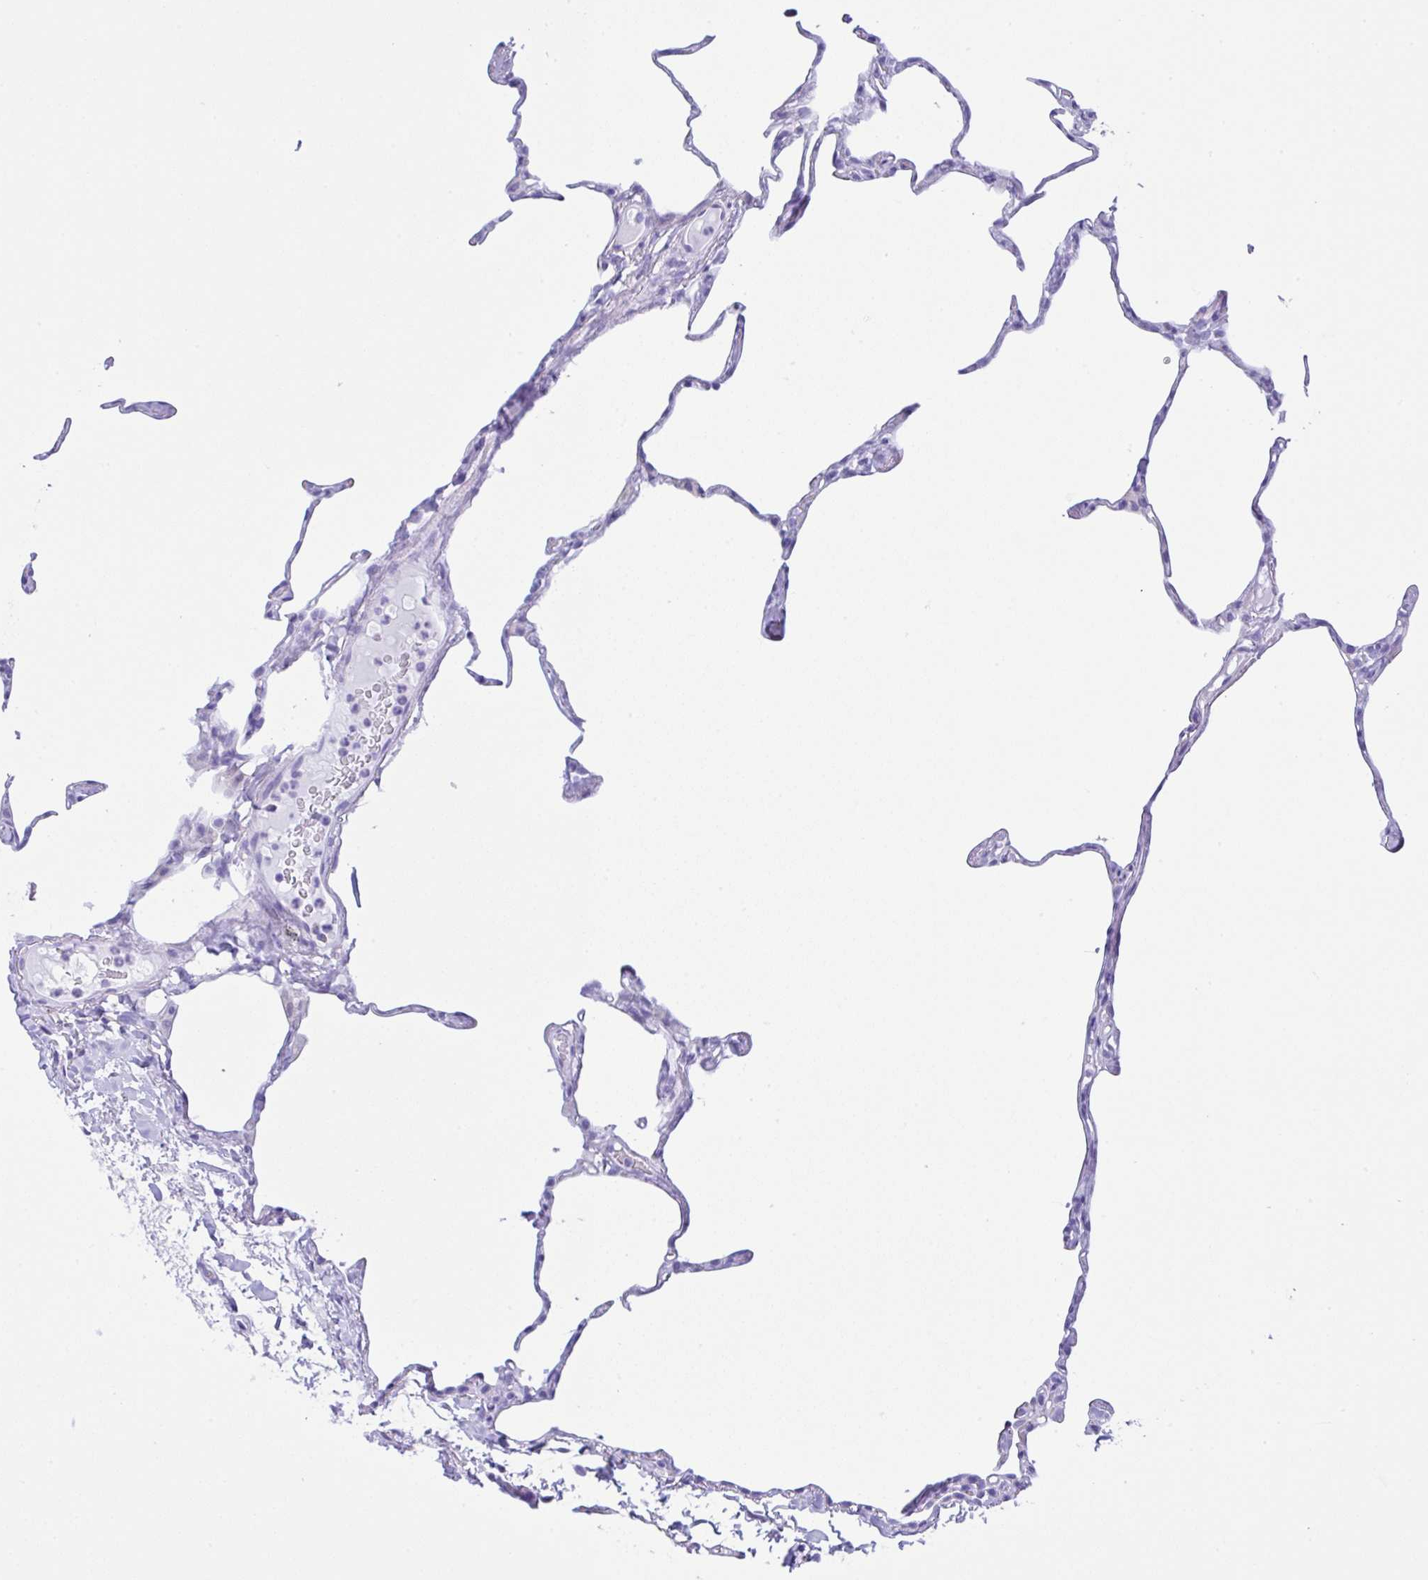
{"staining": {"intensity": "negative", "quantity": "none", "location": "none"}, "tissue": "lung", "cell_type": "Alveolar cells", "image_type": "normal", "snomed": [{"axis": "morphology", "description": "Normal tissue, NOS"}, {"axis": "topography", "description": "Lung"}], "caption": "The photomicrograph displays no staining of alveolar cells in unremarkable lung. Brightfield microscopy of IHC stained with DAB (brown) and hematoxylin (blue), captured at high magnification.", "gene": "RRM2", "patient": {"sex": "male", "age": 65}}